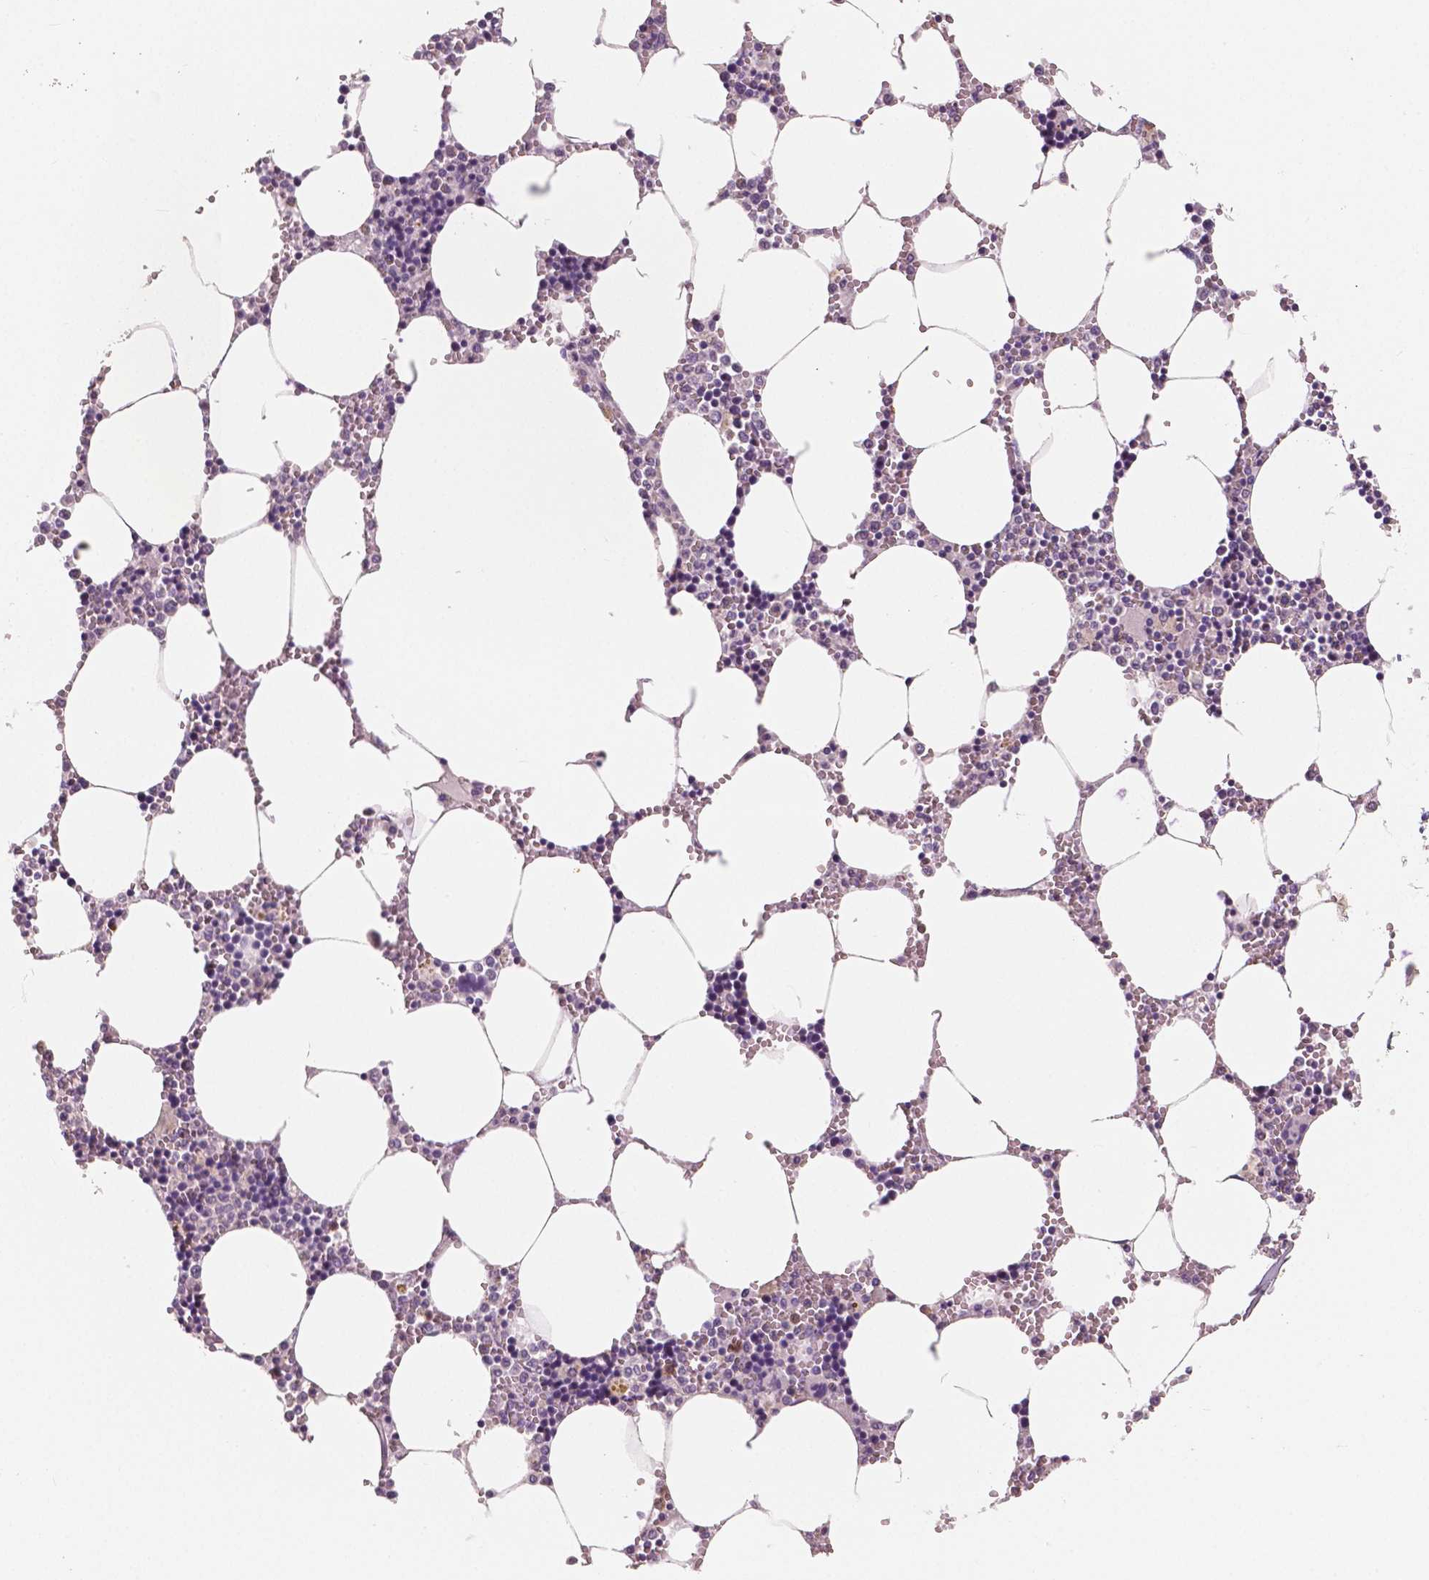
{"staining": {"intensity": "negative", "quantity": "none", "location": "none"}, "tissue": "bone marrow", "cell_type": "Hematopoietic cells", "image_type": "normal", "snomed": [{"axis": "morphology", "description": "Normal tissue, NOS"}, {"axis": "topography", "description": "Bone marrow"}], "caption": "DAB (3,3'-diaminobenzidine) immunohistochemical staining of unremarkable bone marrow exhibits no significant positivity in hematopoietic cells. Nuclei are stained in blue.", "gene": "NECAB1", "patient": {"sex": "male", "age": 54}}